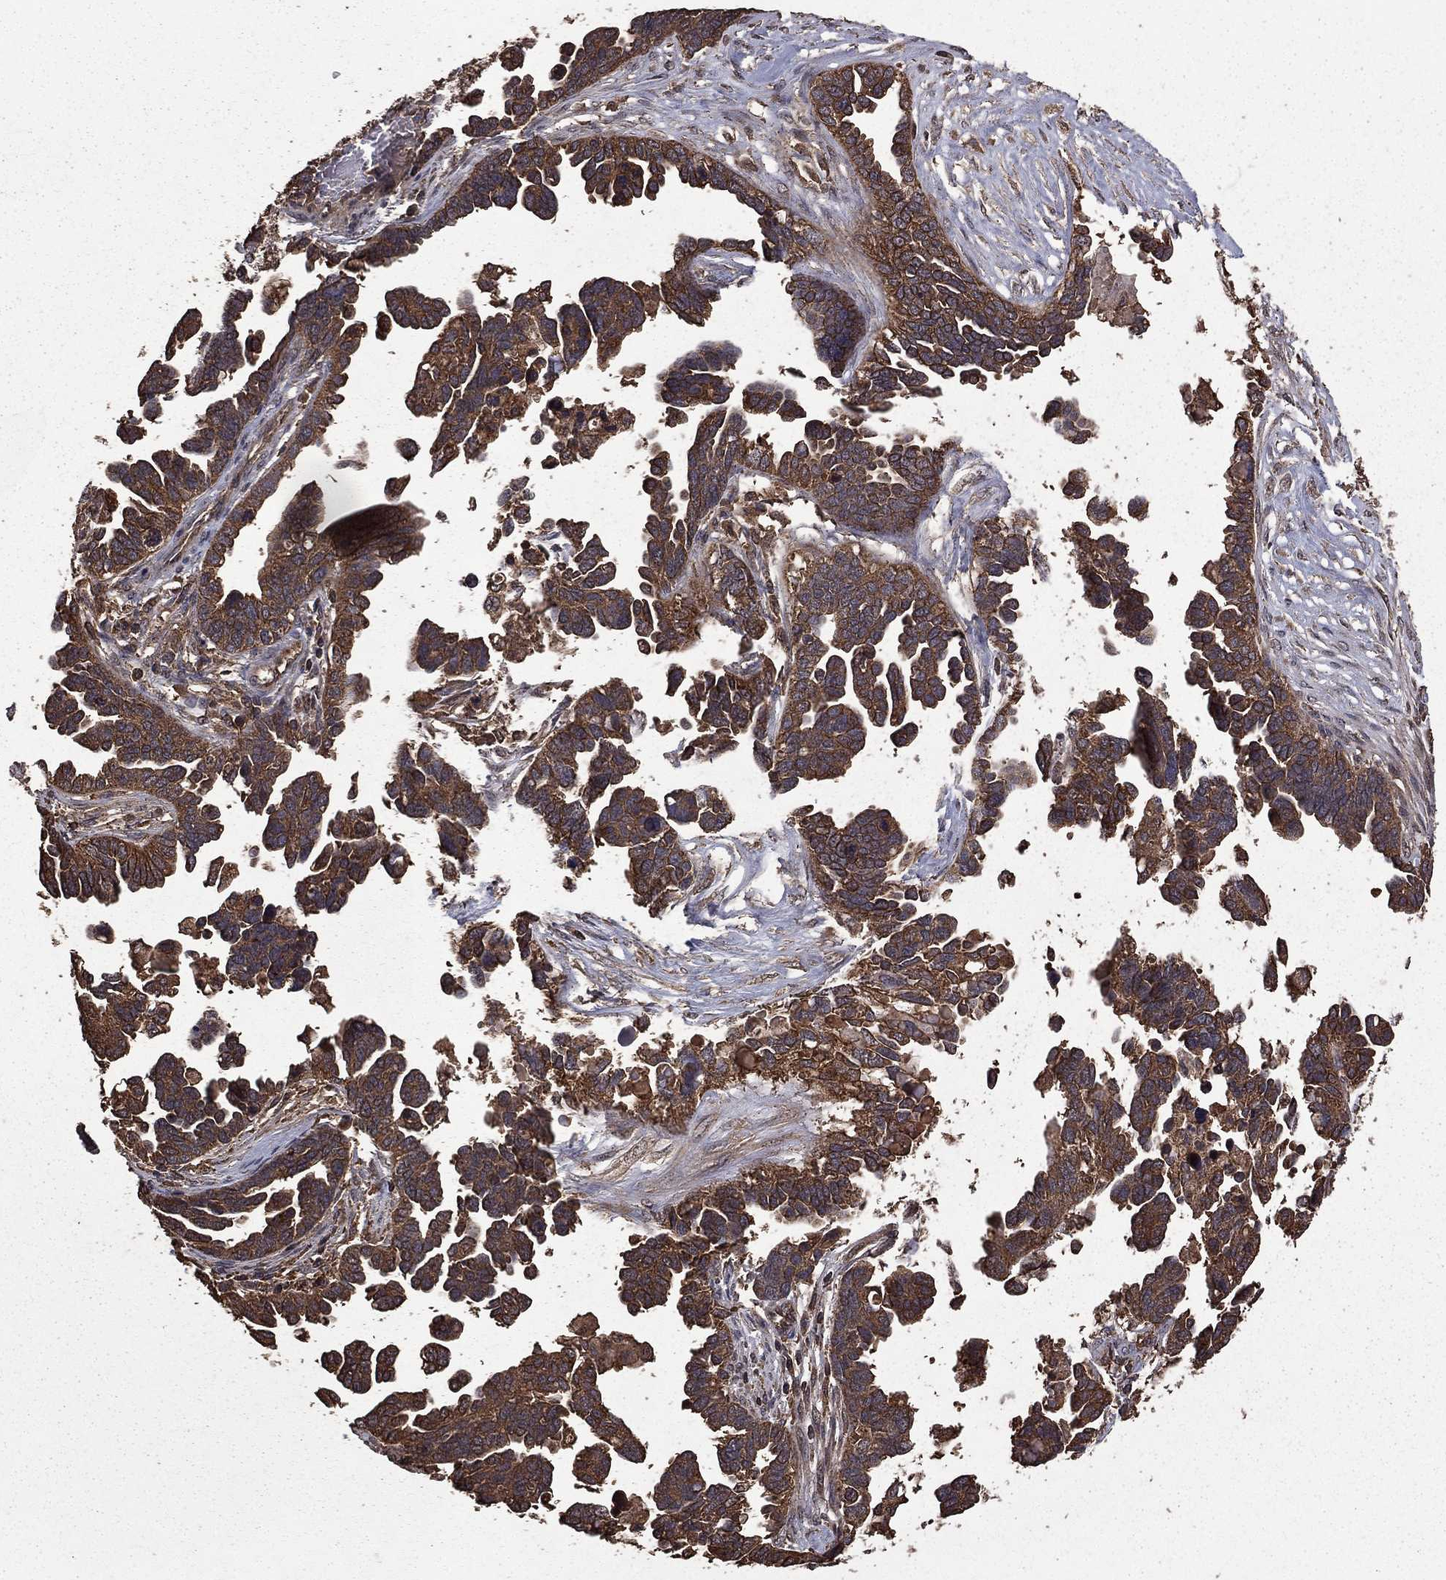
{"staining": {"intensity": "weak", "quantity": ">75%", "location": "cytoplasmic/membranous"}, "tissue": "ovarian cancer", "cell_type": "Tumor cells", "image_type": "cancer", "snomed": [{"axis": "morphology", "description": "Cystadenocarcinoma, serous, NOS"}, {"axis": "topography", "description": "Ovary"}], "caption": "Protein expression analysis of human ovarian cancer reveals weak cytoplasmic/membranous expression in about >75% of tumor cells.", "gene": "BIRC6", "patient": {"sex": "female", "age": 54}}